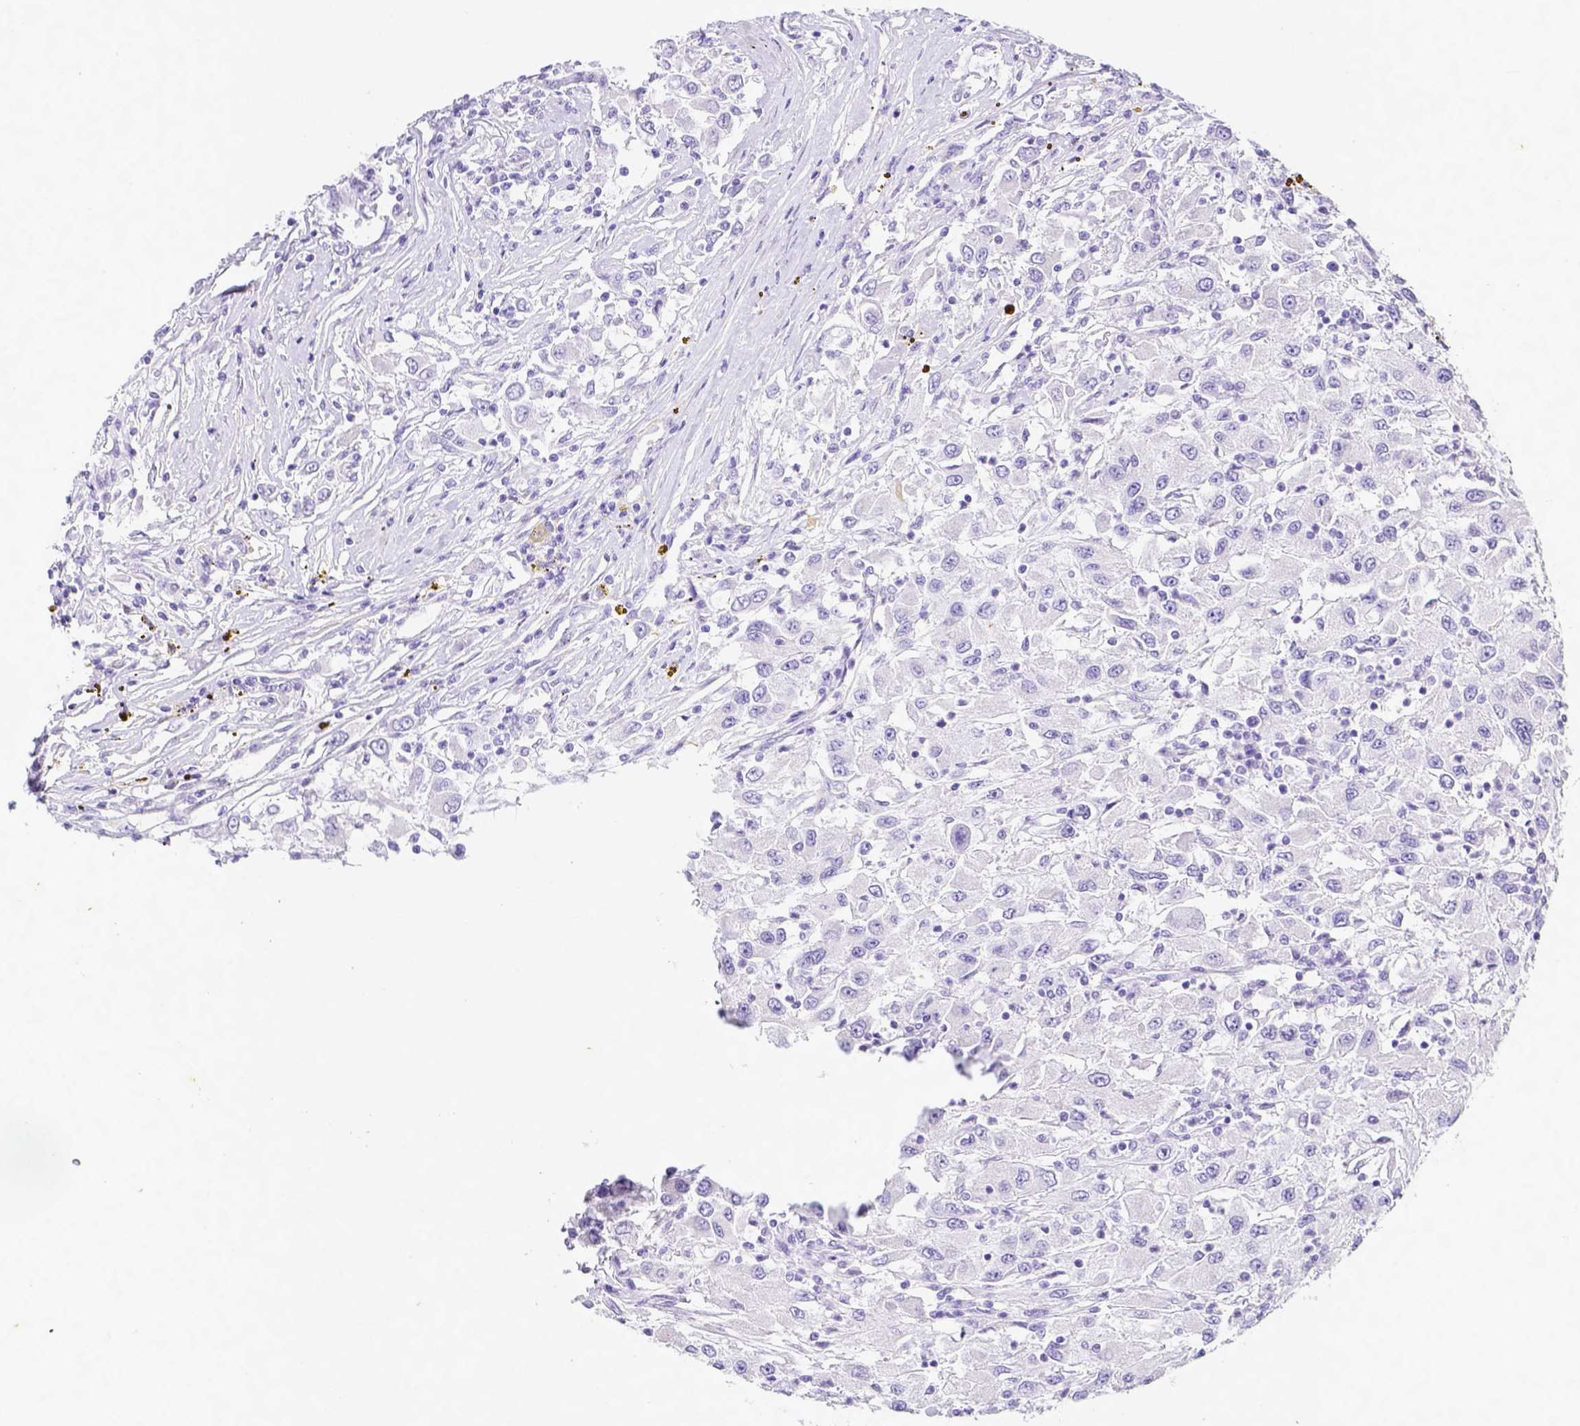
{"staining": {"intensity": "negative", "quantity": "none", "location": "none"}, "tissue": "renal cancer", "cell_type": "Tumor cells", "image_type": "cancer", "snomed": [{"axis": "morphology", "description": "Adenocarcinoma, NOS"}, {"axis": "topography", "description": "Kidney"}], "caption": "A micrograph of adenocarcinoma (renal) stained for a protein reveals no brown staining in tumor cells.", "gene": "ARHGAP36", "patient": {"sex": "female", "age": 67}}